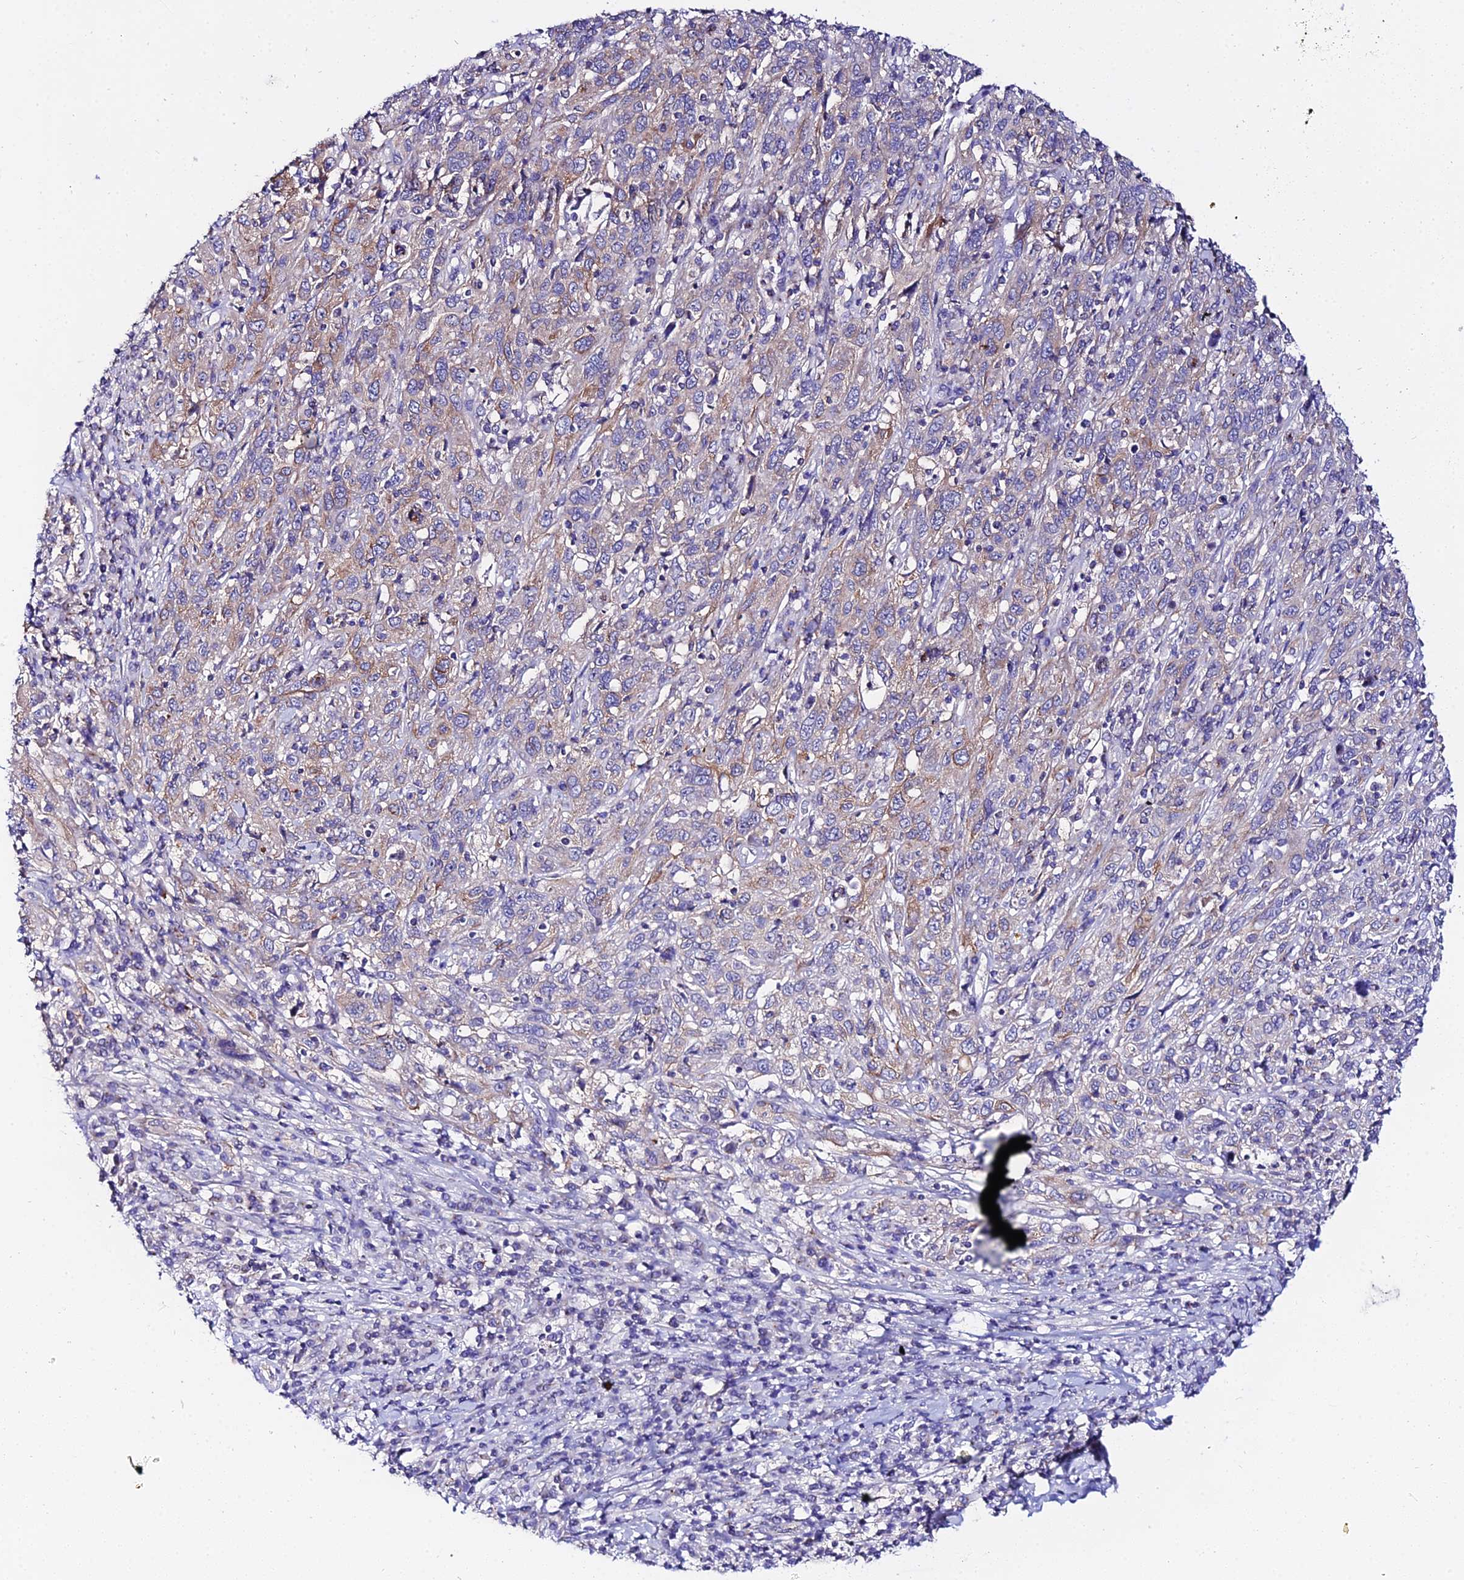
{"staining": {"intensity": "moderate", "quantity": "<25%", "location": "cytoplasmic/membranous"}, "tissue": "cervical cancer", "cell_type": "Tumor cells", "image_type": "cancer", "snomed": [{"axis": "morphology", "description": "Squamous cell carcinoma, NOS"}, {"axis": "topography", "description": "Cervix"}], "caption": "An image of cervical squamous cell carcinoma stained for a protein reveals moderate cytoplasmic/membranous brown staining in tumor cells. (DAB IHC with brightfield microscopy, high magnification).", "gene": "ATG16L2", "patient": {"sex": "female", "age": 46}}